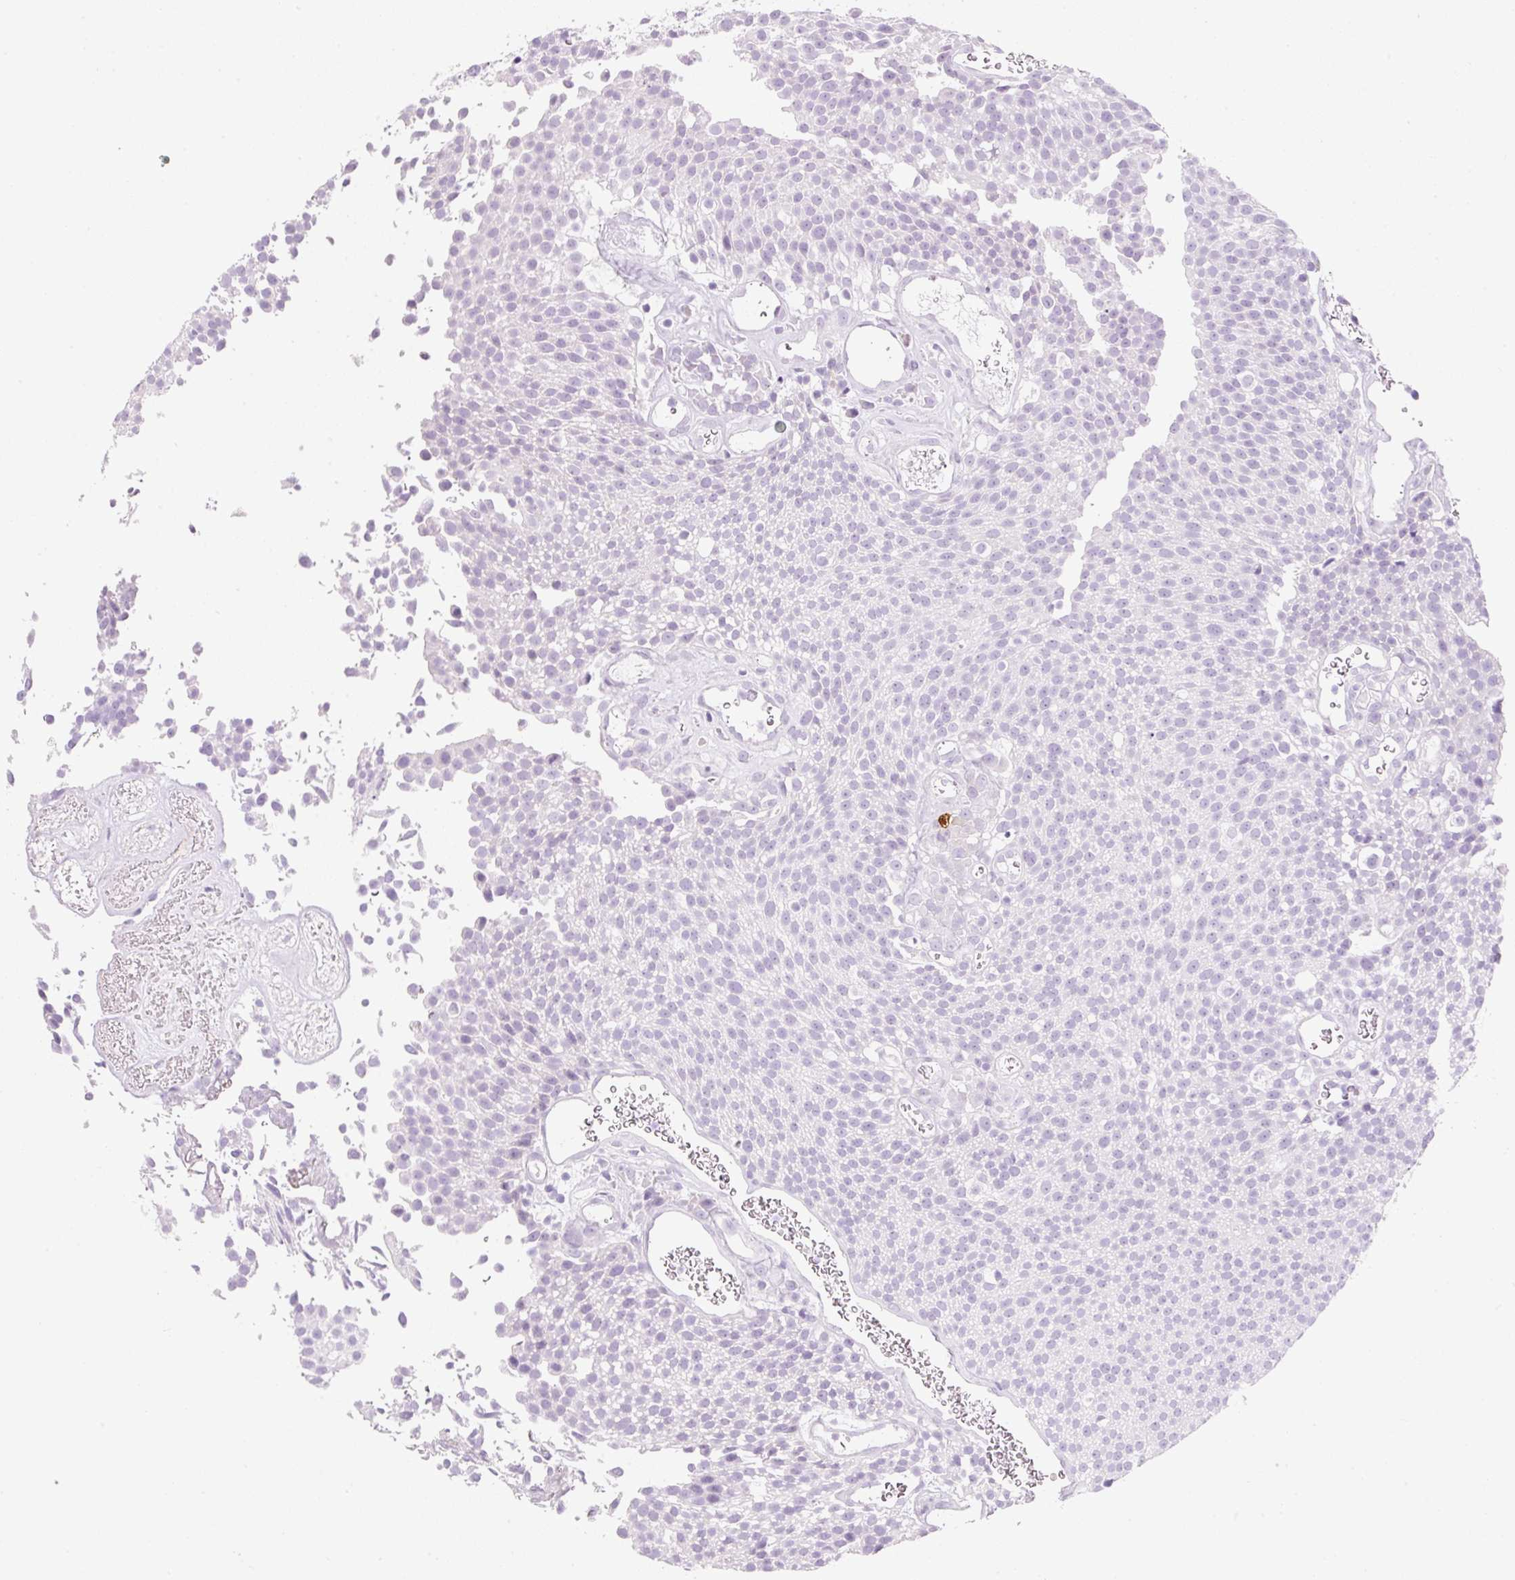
{"staining": {"intensity": "negative", "quantity": "none", "location": "none"}, "tissue": "urothelial cancer", "cell_type": "Tumor cells", "image_type": "cancer", "snomed": [{"axis": "morphology", "description": "Urothelial carcinoma, Low grade"}, {"axis": "topography", "description": "Urinary bladder"}], "caption": "There is no significant expression in tumor cells of urothelial carcinoma (low-grade).", "gene": "CMA1", "patient": {"sex": "female", "age": 79}}